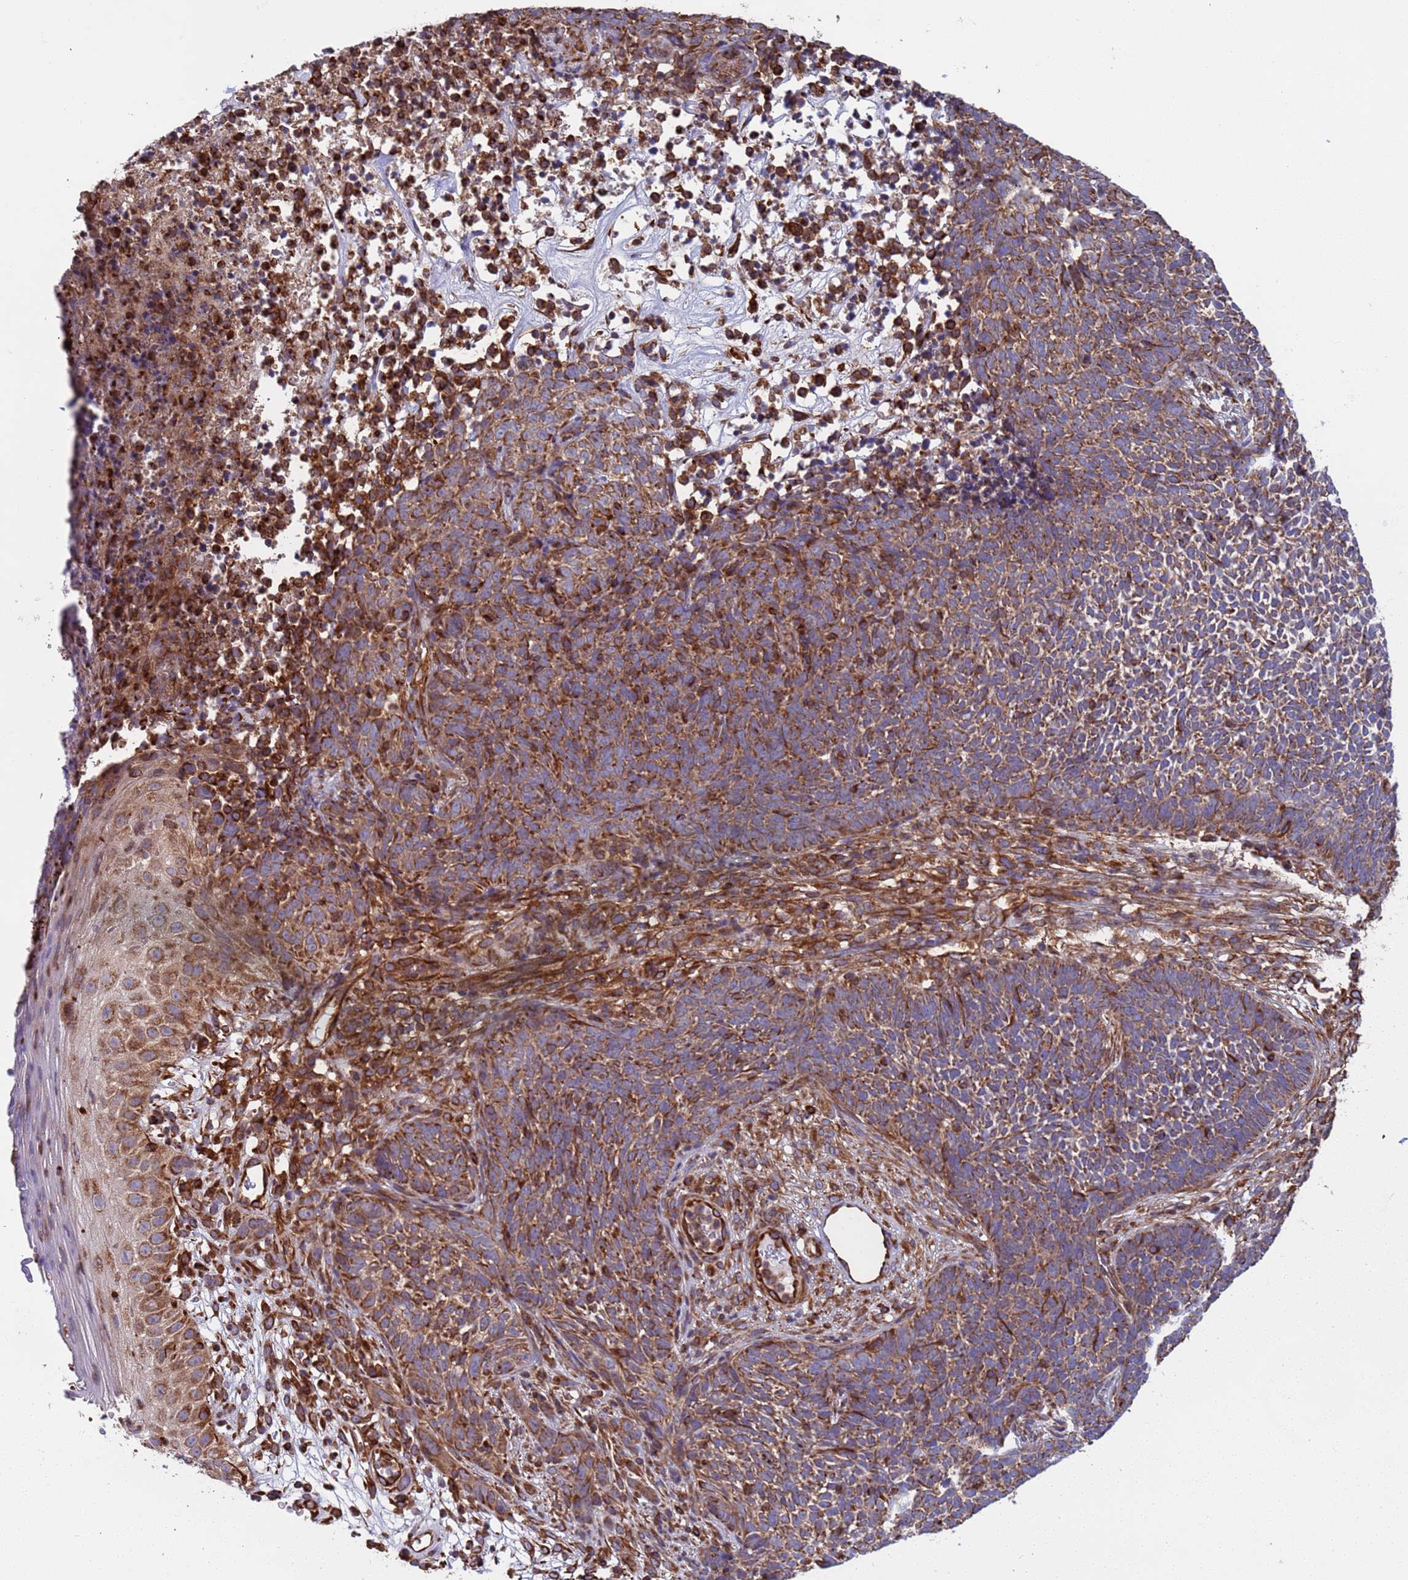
{"staining": {"intensity": "moderate", "quantity": ">75%", "location": "cytoplasmic/membranous"}, "tissue": "skin cancer", "cell_type": "Tumor cells", "image_type": "cancer", "snomed": [{"axis": "morphology", "description": "Basal cell carcinoma"}, {"axis": "topography", "description": "Skin"}], "caption": "Protein staining of skin cancer (basal cell carcinoma) tissue displays moderate cytoplasmic/membranous expression in approximately >75% of tumor cells. (DAB IHC with brightfield microscopy, high magnification).", "gene": "NUDT12", "patient": {"sex": "female", "age": 84}}